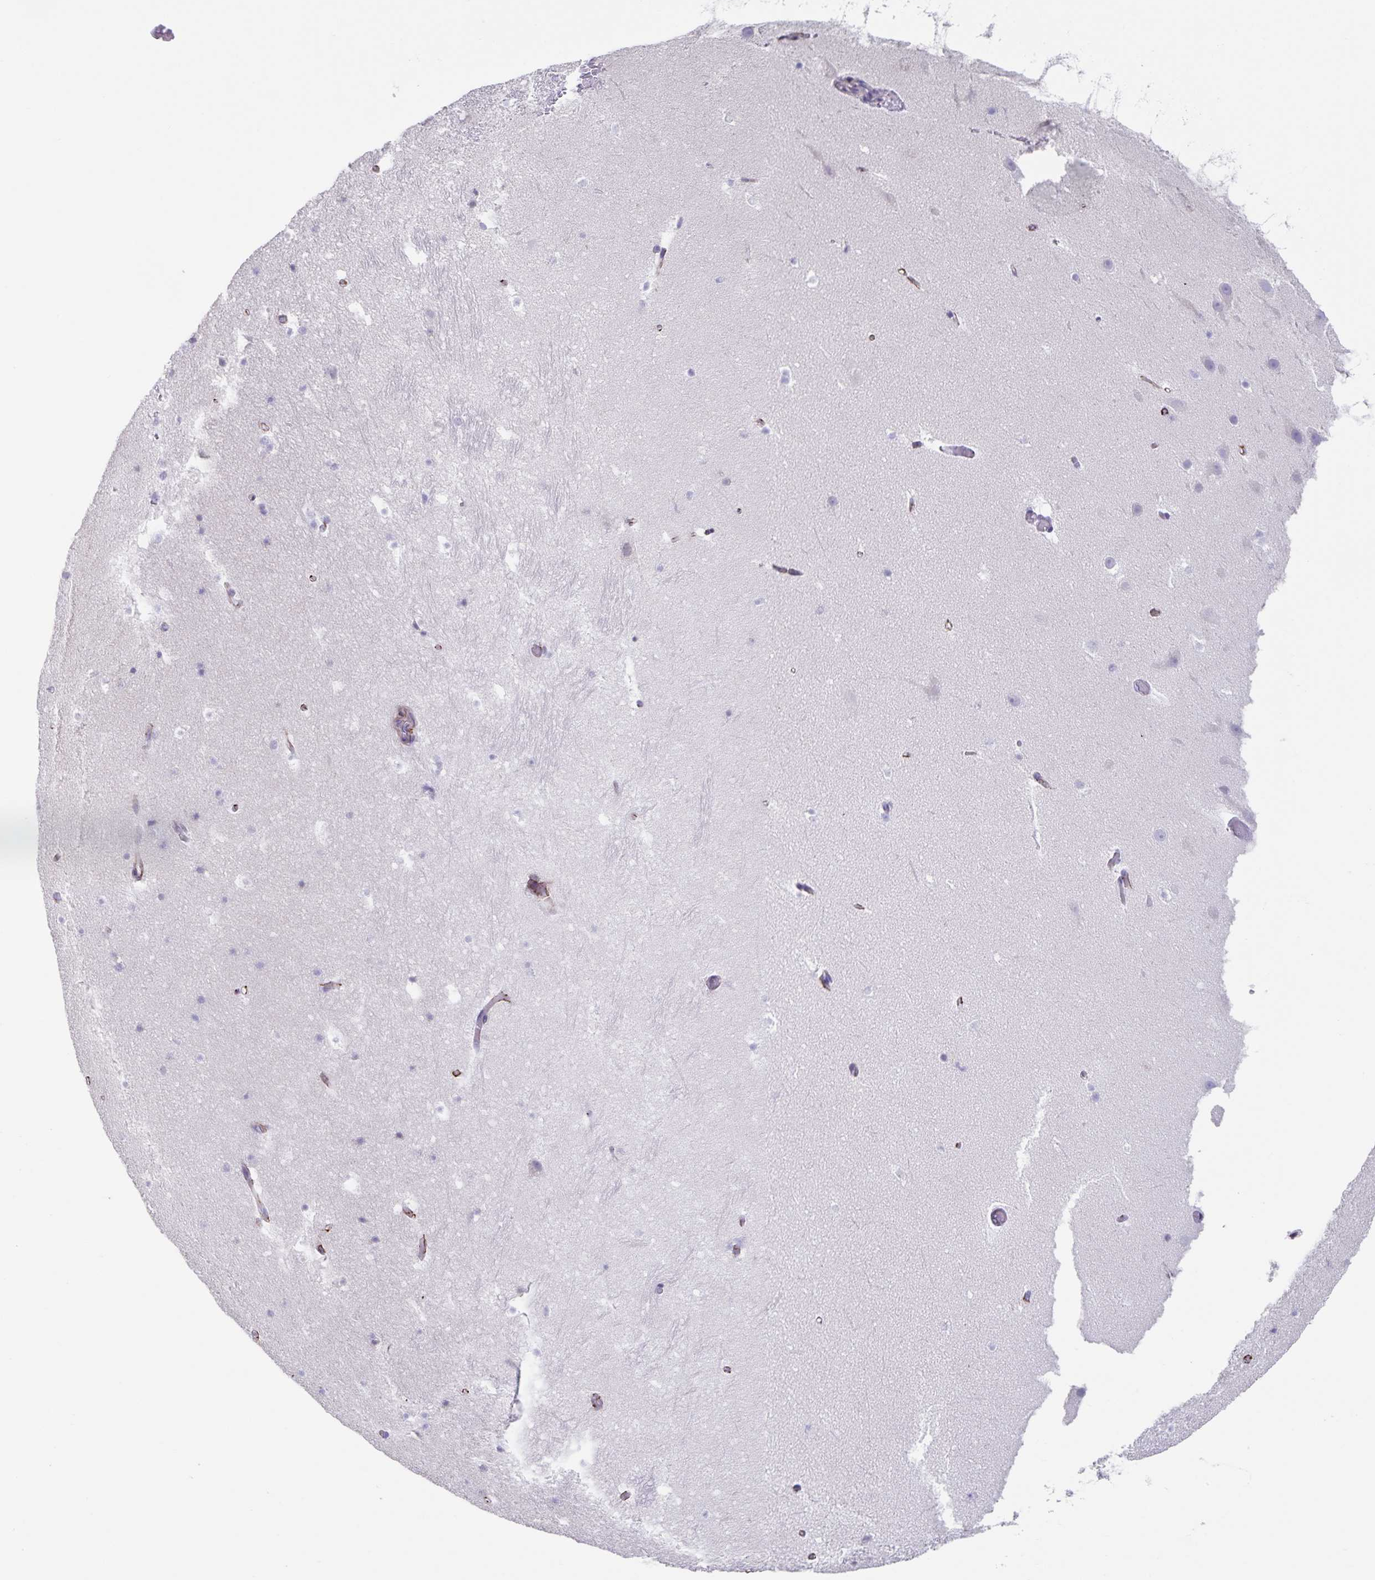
{"staining": {"intensity": "negative", "quantity": "none", "location": "none"}, "tissue": "hippocampus", "cell_type": "Glial cells", "image_type": "normal", "snomed": [{"axis": "morphology", "description": "Normal tissue, NOS"}, {"axis": "topography", "description": "Hippocampus"}], "caption": "This image is of normal hippocampus stained with immunohistochemistry (IHC) to label a protein in brown with the nuclei are counter-stained blue. There is no staining in glial cells. (DAB (3,3'-diaminobenzidine) immunohistochemistry, high magnification).", "gene": "SYNM", "patient": {"sex": "male", "age": 26}}